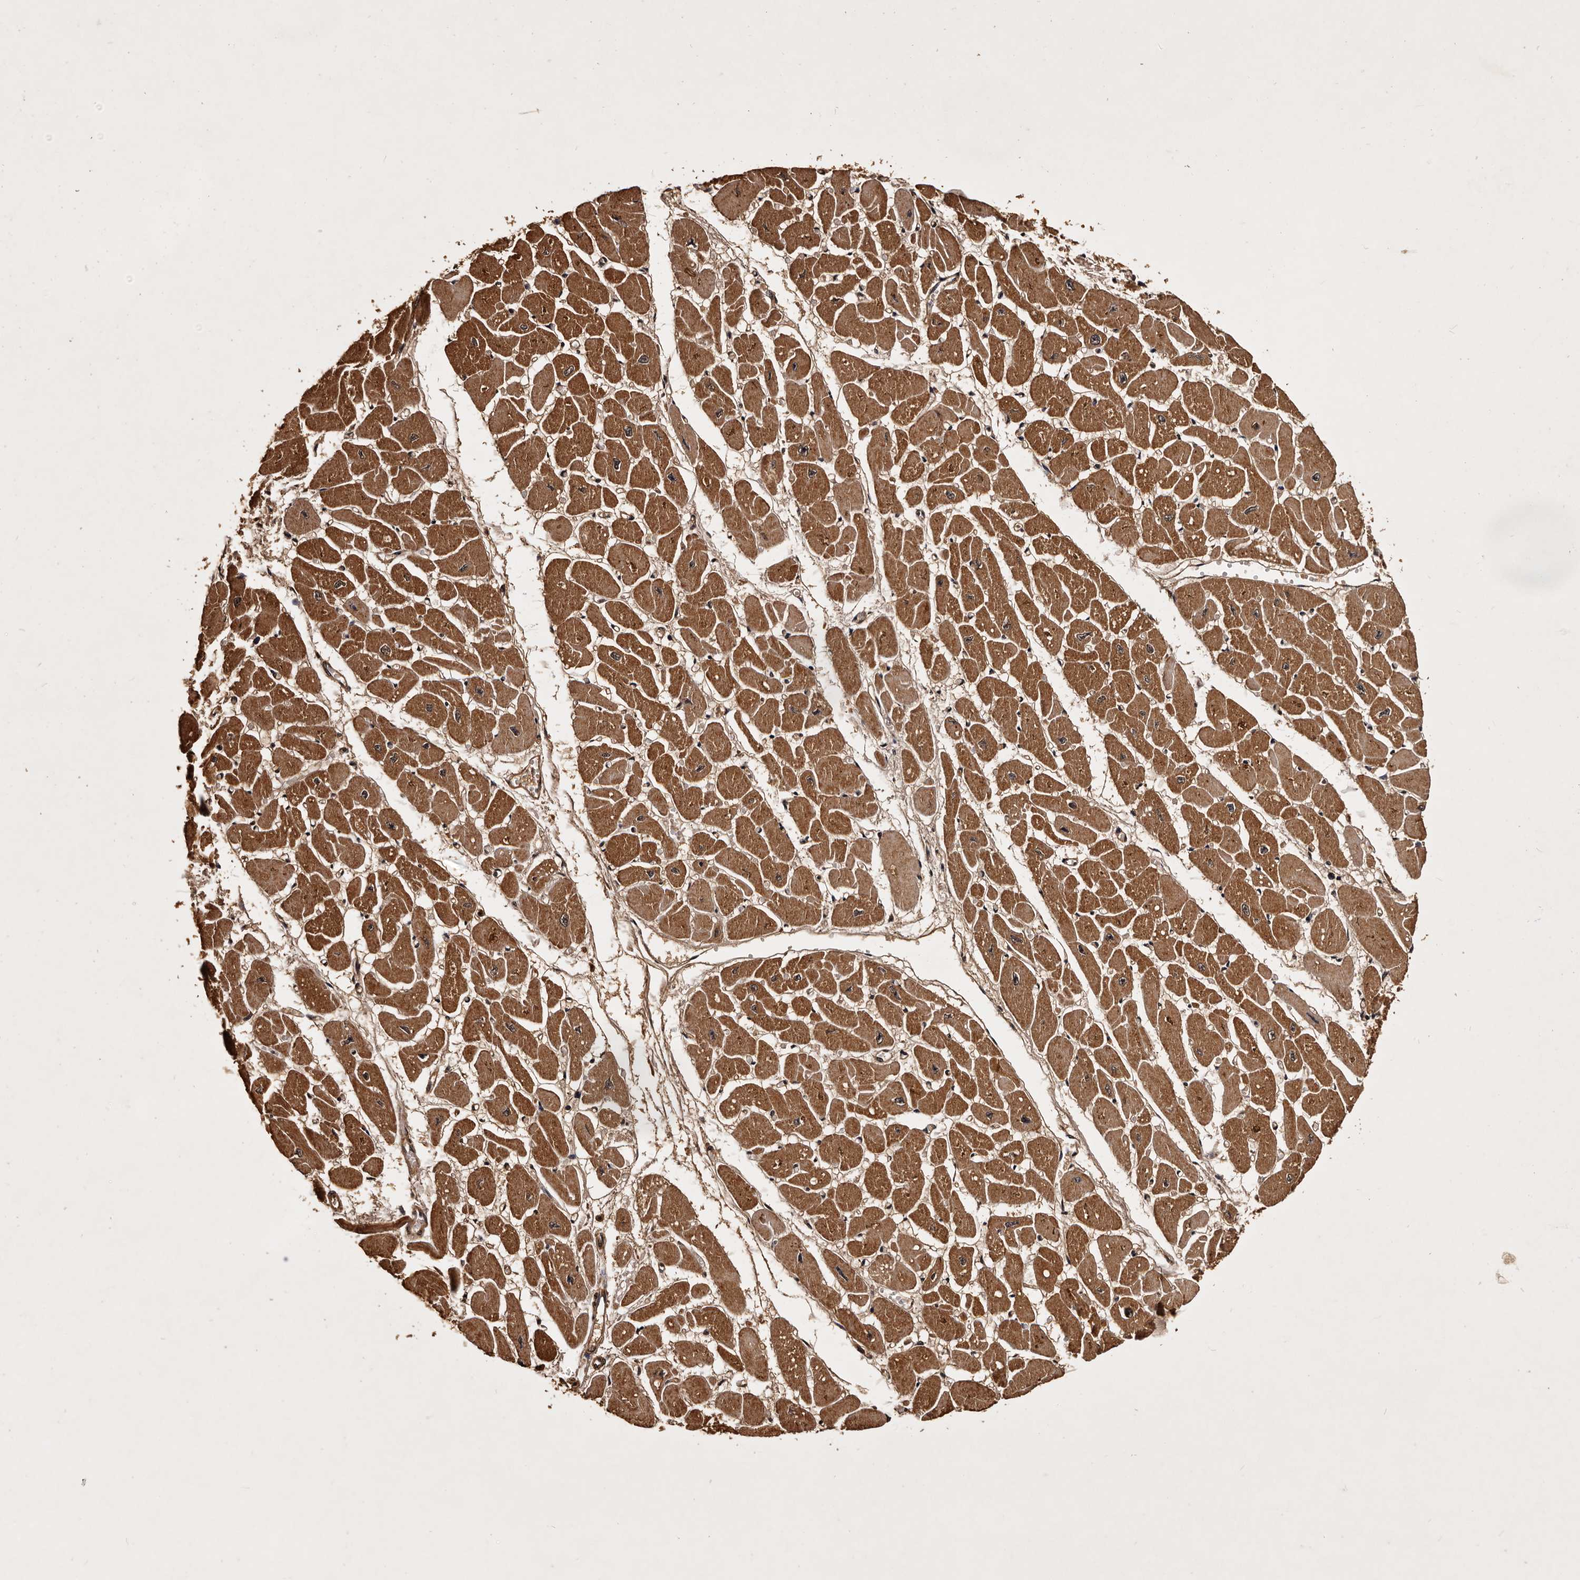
{"staining": {"intensity": "moderate", "quantity": ">75%", "location": "cytoplasmic/membranous"}, "tissue": "heart muscle", "cell_type": "Cardiomyocytes", "image_type": "normal", "snomed": [{"axis": "morphology", "description": "Normal tissue, NOS"}, {"axis": "topography", "description": "Heart"}], "caption": "Immunohistochemical staining of benign human heart muscle demonstrates moderate cytoplasmic/membranous protein positivity in approximately >75% of cardiomyocytes.", "gene": "PARS2", "patient": {"sex": "female", "age": 54}}